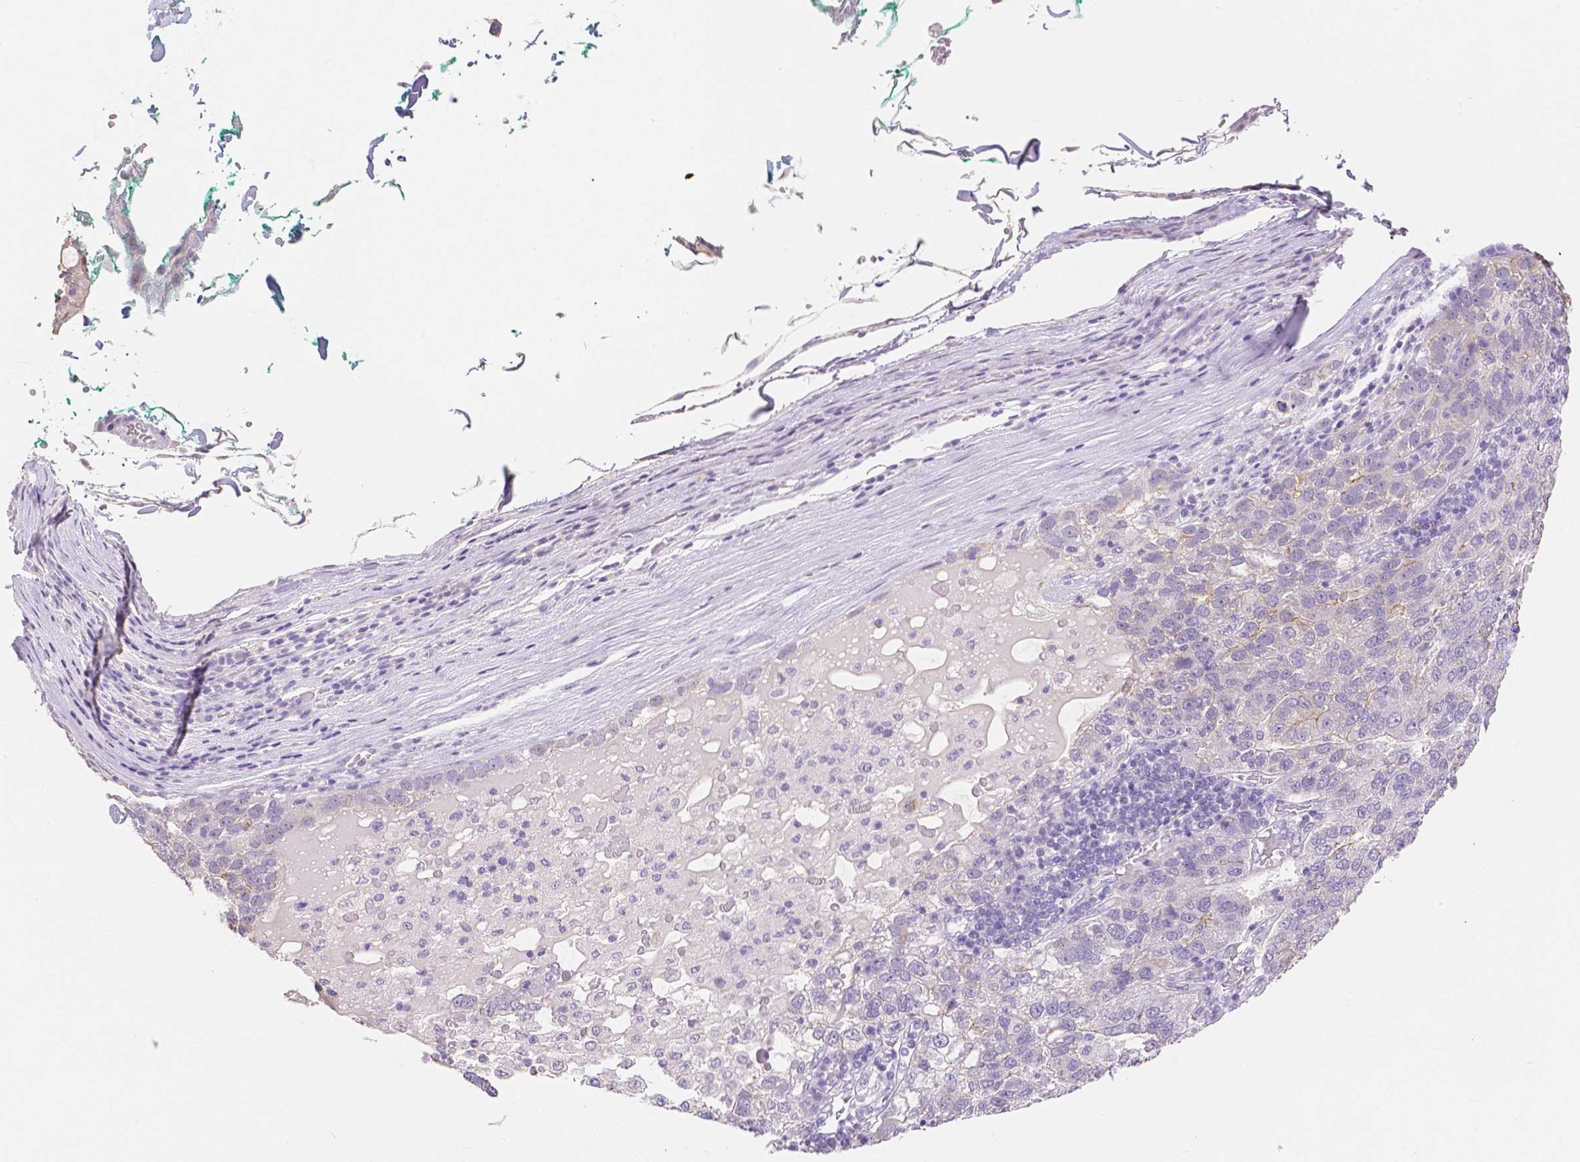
{"staining": {"intensity": "moderate", "quantity": "<25%", "location": "cytoplasmic/membranous"}, "tissue": "pancreatic cancer", "cell_type": "Tumor cells", "image_type": "cancer", "snomed": [{"axis": "morphology", "description": "Adenocarcinoma, NOS"}, {"axis": "topography", "description": "Pancreas"}], "caption": "Brown immunohistochemical staining in pancreatic adenocarcinoma displays moderate cytoplasmic/membranous expression in approximately <25% of tumor cells.", "gene": "OCLN", "patient": {"sex": "female", "age": 61}}